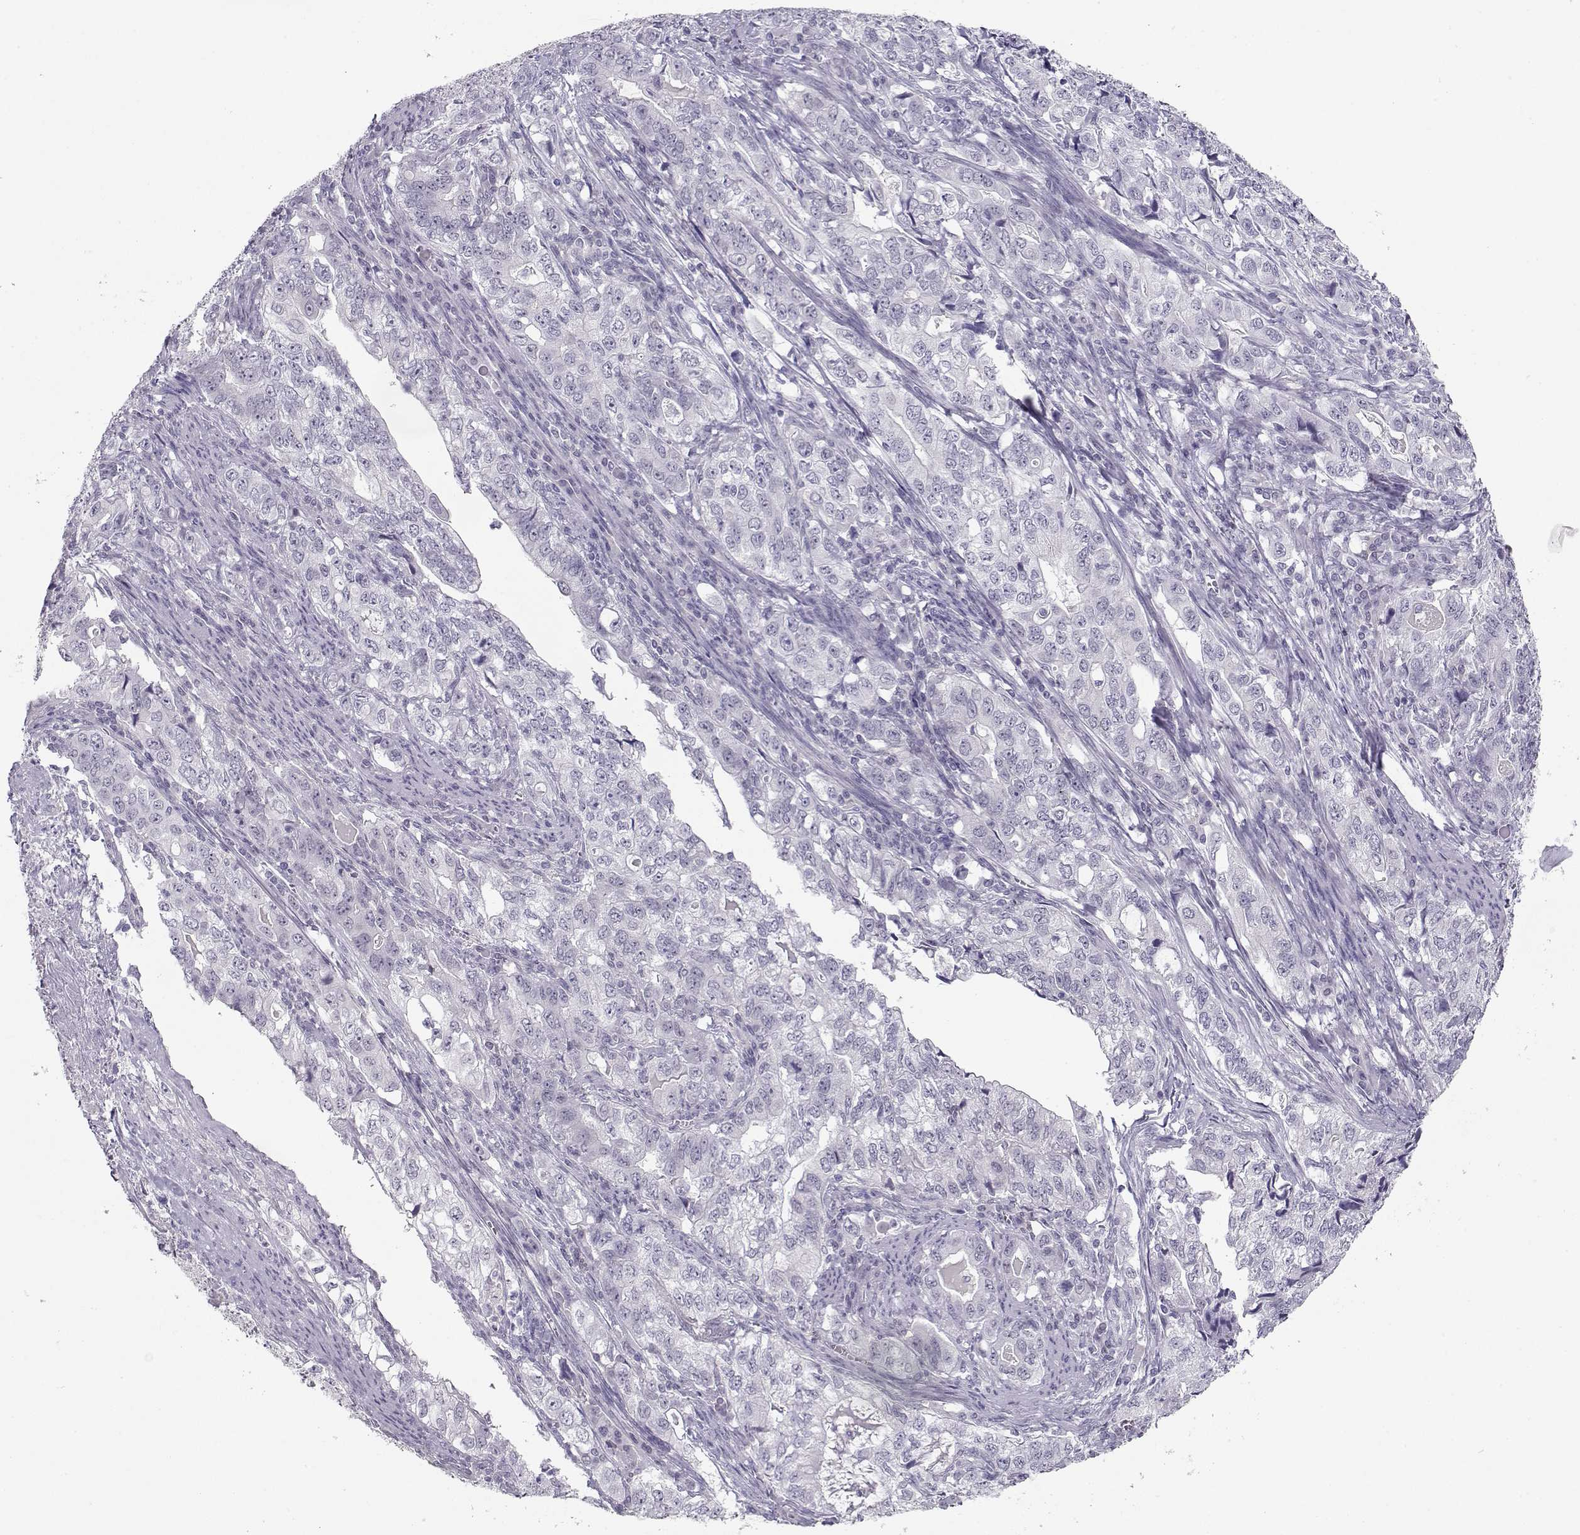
{"staining": {"intensity": "negative", "quantity": "none", "location": "none"}, "tissue": "stomach cancer", "cell_type": "Tumor cells", "image_type": "cancer", "snomed": [{"axis": "morphology", "description": "Adenocarcinoma, NOS"}, {"axis": "topography", "description": "Stomach, lower"}], "caption": "Immunohistochemistry (IHC) micrograph of human stomach cancer (adenocarcinoma) stained for a protein (brown), which displays no staining in tumor cells.", "gene": "IMPG1", "patient": {"sex": "female", "age": 72}}